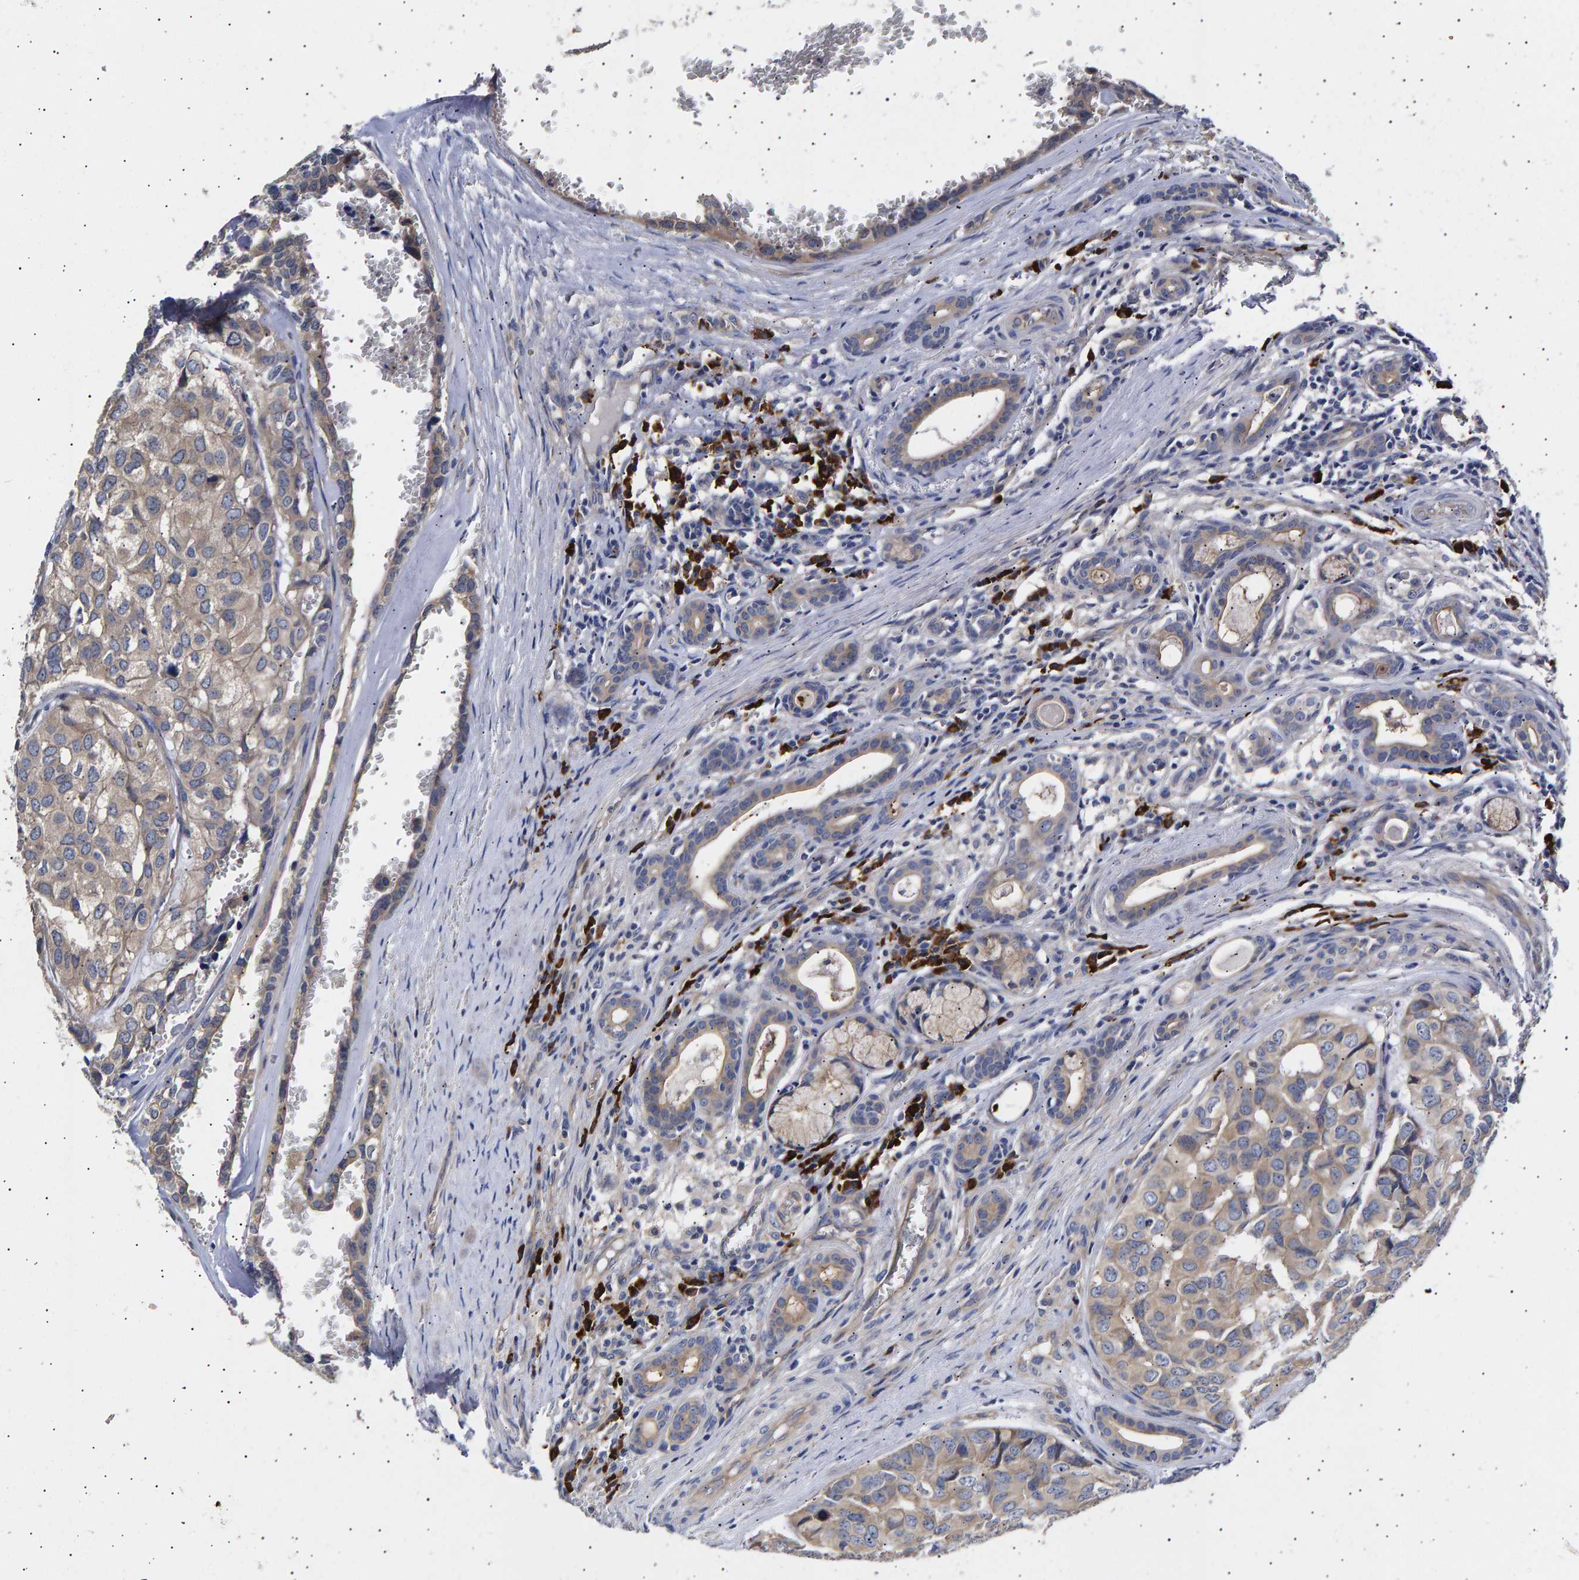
{"staining": {"intensity": "negative", "quantity": "none", "location": "none"}, "tissue": "head and neck cancer", "cell_type": "Tumor cells", "image_type": "cancer", "snomed": [{"axis": "morphology", "description": "Adenocarcinoma, NOS"}, {"axis": "topography", "description": "Salivary gland, NOS"}, {"axis": "topography", "description": "Head-Neck"}], "caption": "Head and neck cancer was stained to show a protein in brown. There is no significant positivity in tumor cells.", "gene": "ANKRD40", "patient": {"sex": "female", "age": 76}}